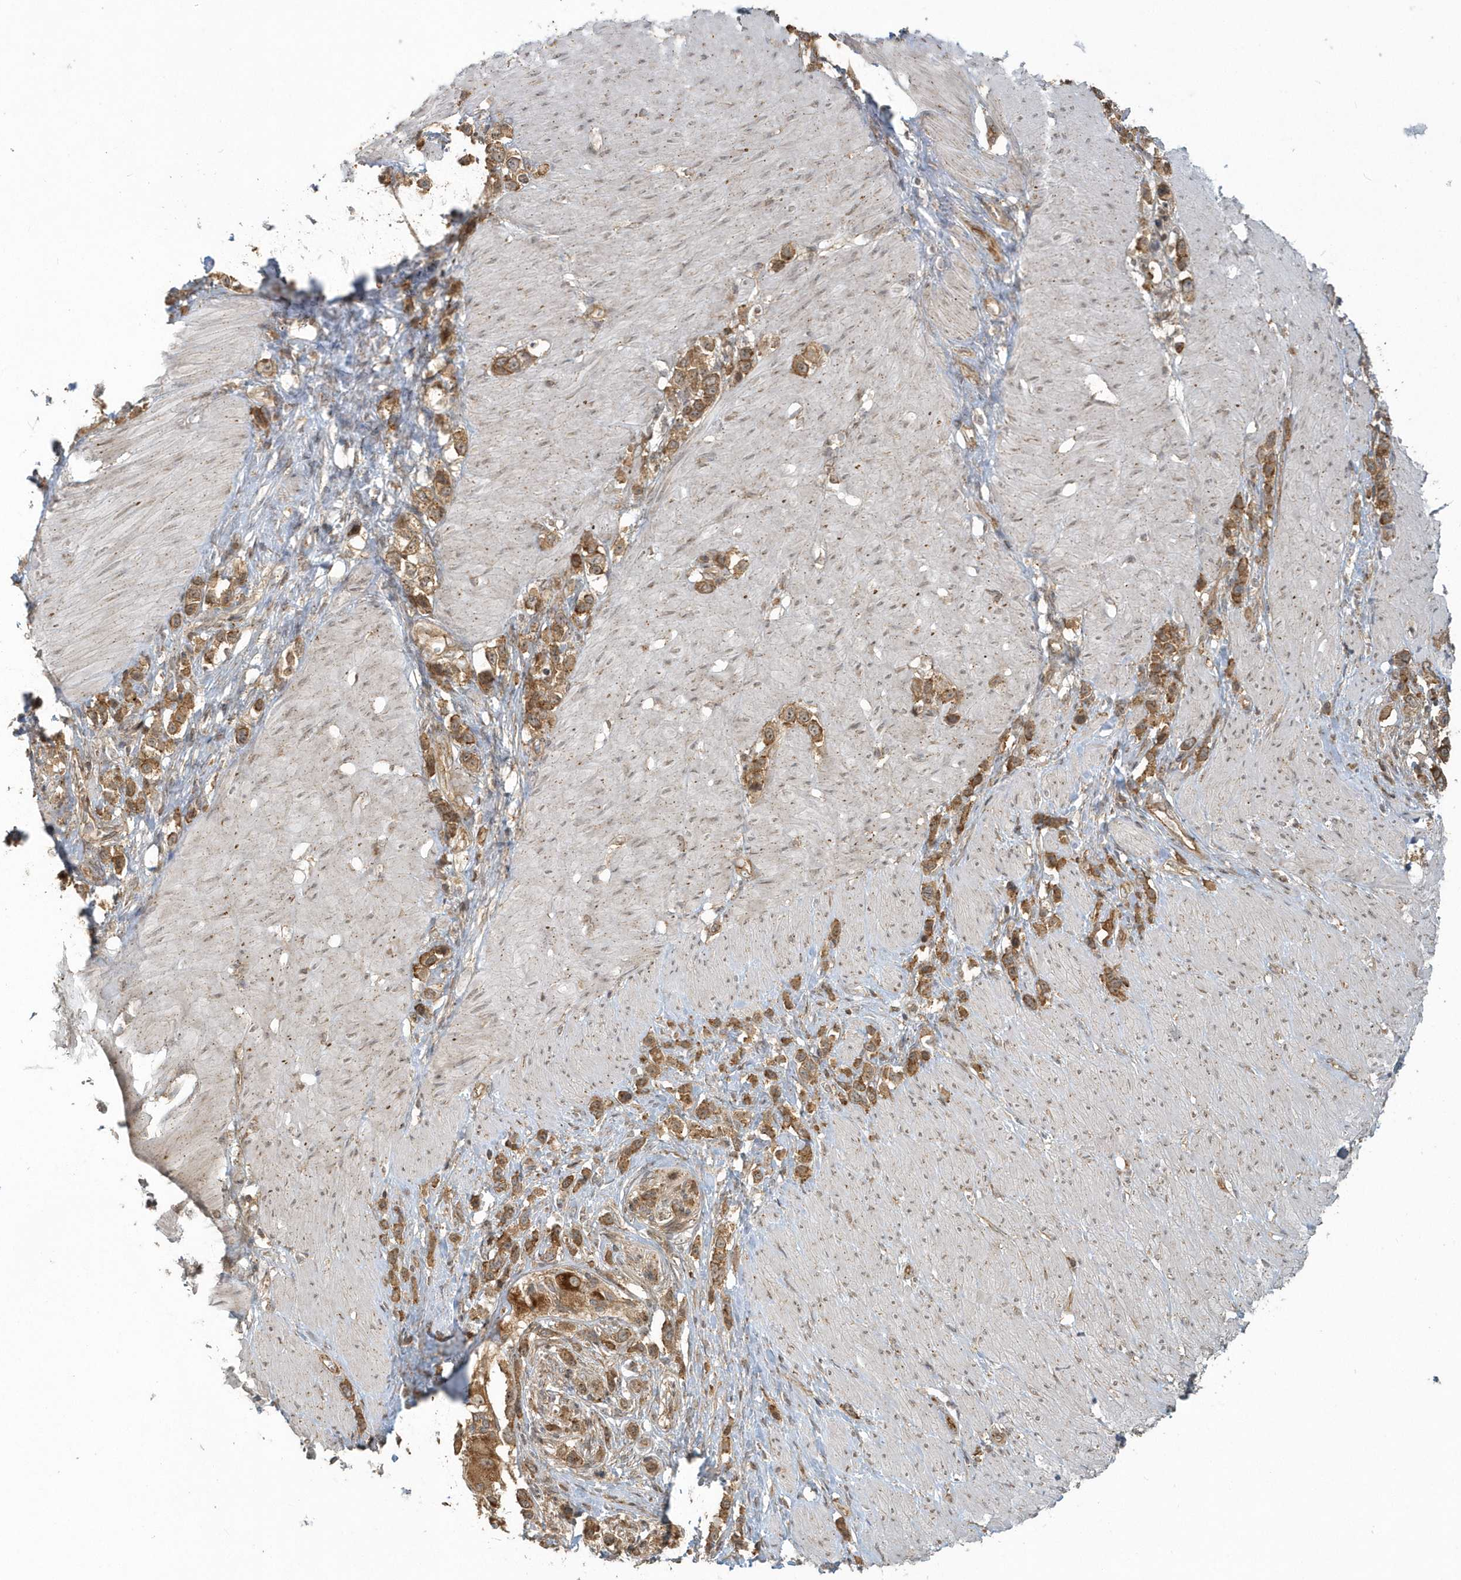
{"staining": {"intensity": "moderate", "quantity": ">75%", "location": "cytoplasmic/membranous"}, "tissue": "stomach cancer", "cell_type": "Tumor cells", "image_type": "cancer", "snomed": [{"axis": "morphology", "description": "Normal tissue, NOS"}, {"axis": "morphology", "description": "Adenocarcinoma, NOS"}, {"axis": "topography", "description": "Stomach, upper"}, {"axis": "topography", "description": "Stomach"}], "caption": "Immunohistochemical staining of stomach cancer (adenocarcinoma) exhibits moderate cytoplasmic/membranous protein positivity in approximately >75% of tumor cells. The staining was performed using DAB, with brown indicating positive protein expression. Nuclei are stained blue with hematoxylin.", "gene": "STIM2", "patient": {"sex": "female", "age": 65}}